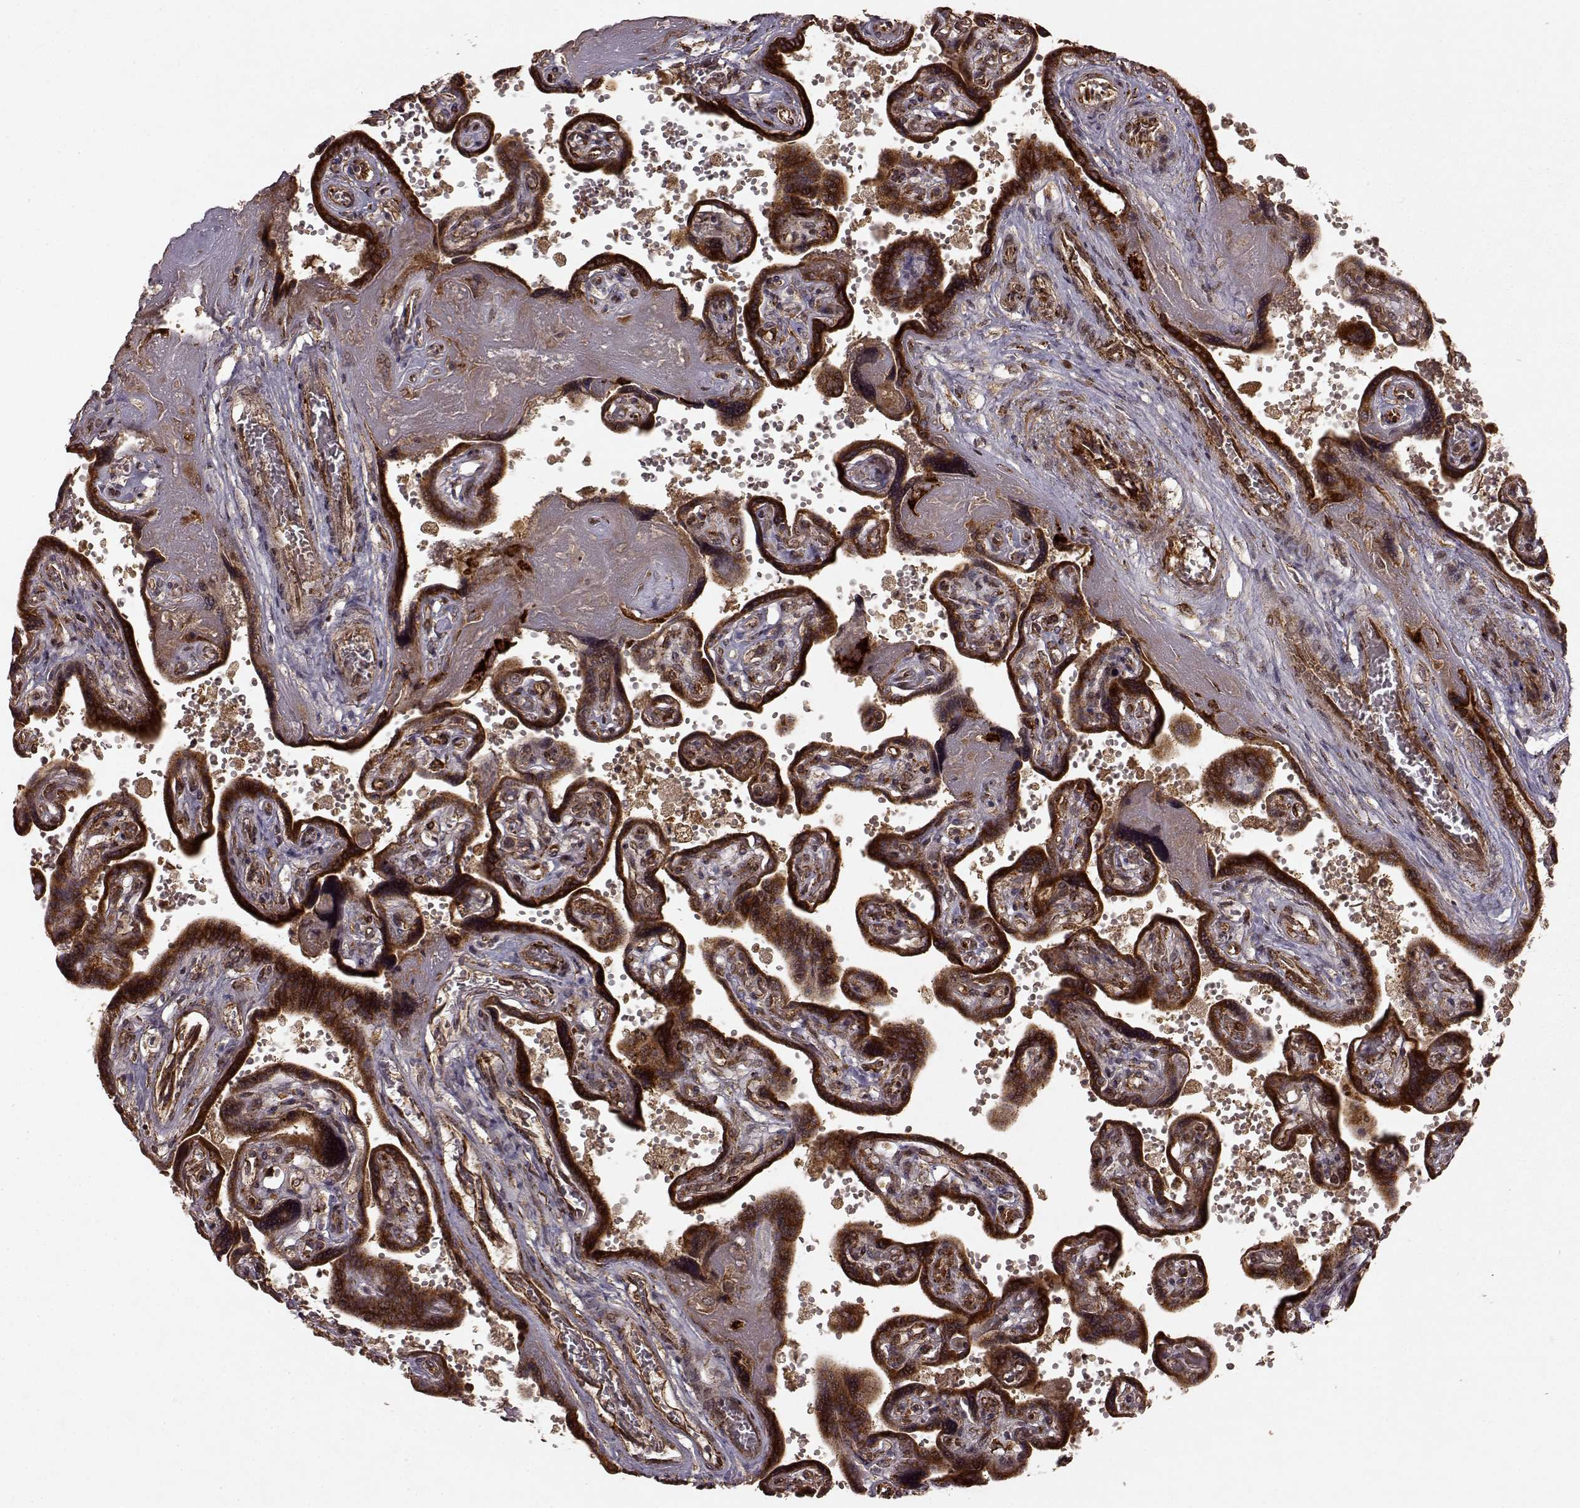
{"staining": {"intensity": "moderate", "quantity": ">75%", "location": "cytoplasmic/membranous"}, "tissue": "placenta", "cell_type": "Decidual cells", "image_type": "normal", "snomed": [{"axis": "morphology", "description": "Normal tissue, NOS"}, {"axis": "topography", "description": "Placenta"}], "caption": "A medium amount of moderate cytoplasmic/membranous staining is present in approximately >75% of decidual cells in normal placenta. The protein of interest is shown in brown color, while the nuclei are stained blue.", "gene": "FSTL1", "patient": {"sex": "female", "age": 32}}